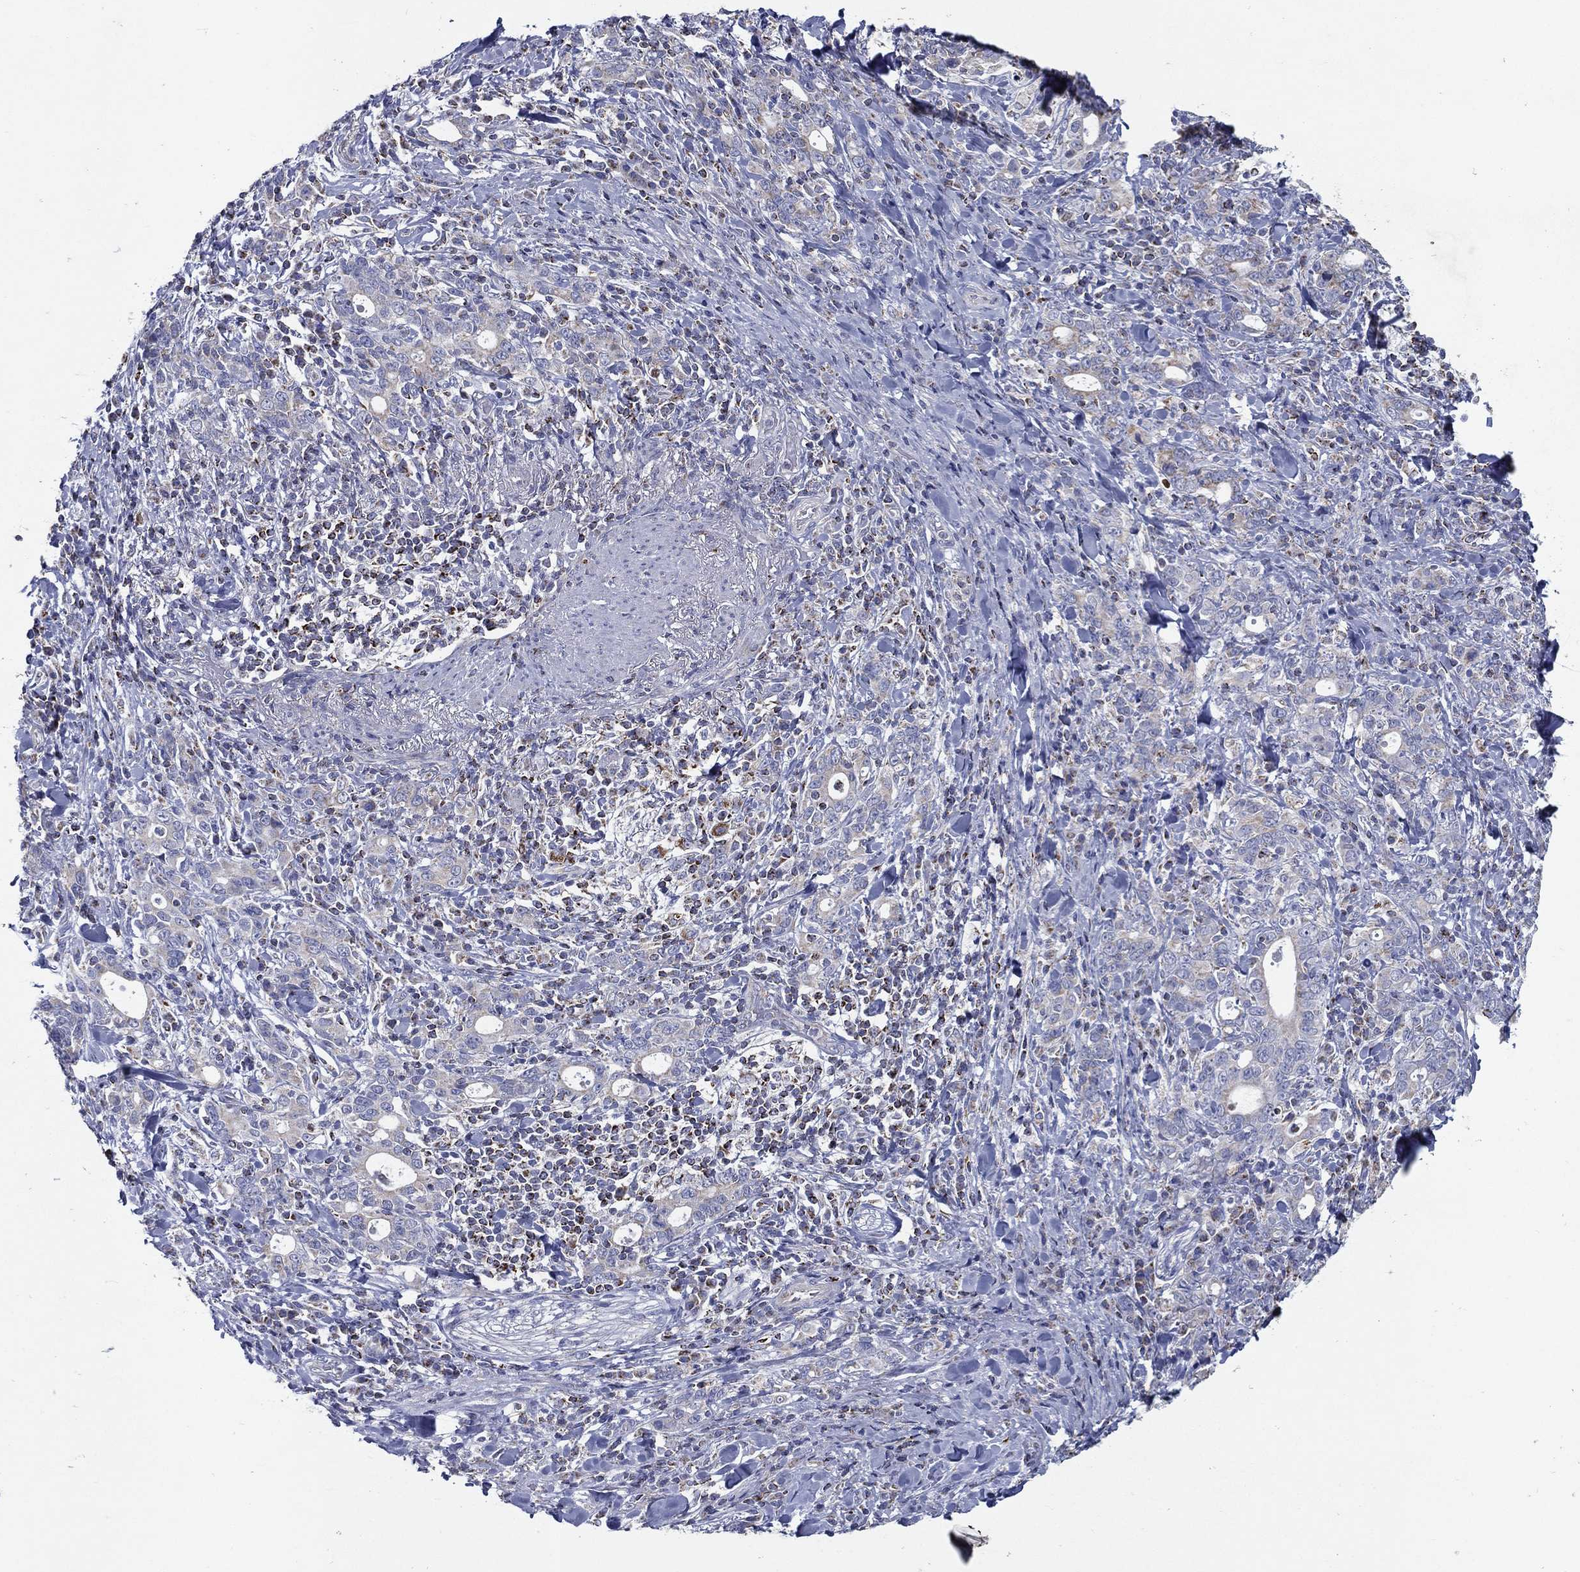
{"staining": {"intensity": "negative", "quantity": "none", "location": "none"}, "tissue": "stomach cancer", "cell_type": "Tumor cells", "image_type": "cancer", "snomed": [{"axis": "morphology", "description": "Adenocarcinoma, NOS"}, {"axis": "topography", "description": "Stomach"}], "caption": "IHC photomicrograph of neoplastic tissue: adenocarcinoma (stomach) stained with DAB (3,3'-diaminobenzidine) reveals no significant protein expression in tumor cells.", "gene": "SFXN1", "patient": {"sex": "male", "age": 79}}